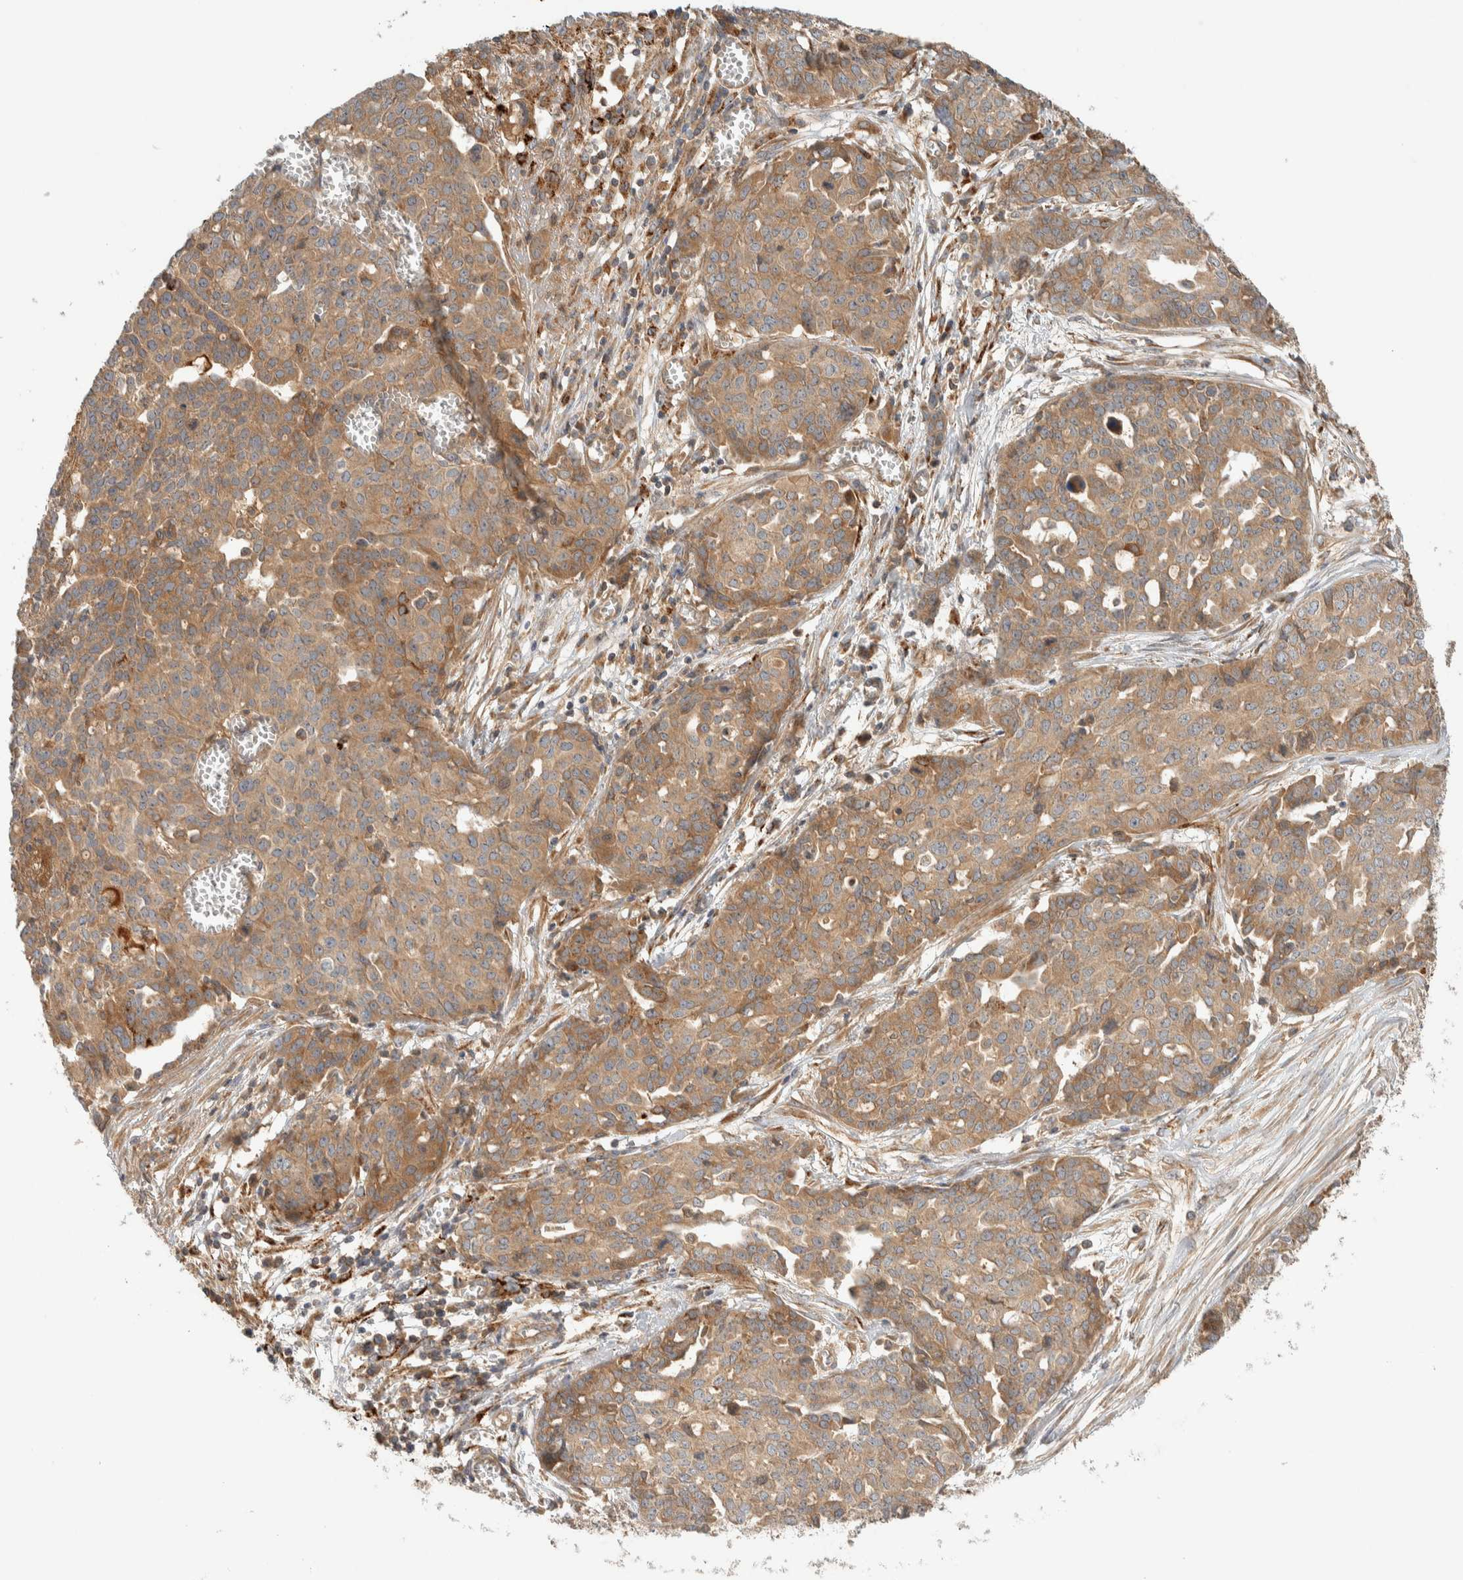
{"staining": {"intensity": "moderate", "quantity": ">75%", "location": "cytoplasmic/membranous"}, "tissue": "ovarian cancer", "cell_type": "Tumor cells", "image_type": "cancer", "snomed": [{"axis": "morphology", "description": "Cystadenocarcinoma, serous, NOS"}, {"axis": "topography", "description": "Soft tissue"}, {"axis": "topography", "description": "Ovary"}], "caption": "This image displays IHC staining of ovarian cancer, with medium moderate cytoplasmic/membranous expression in approximately >75% of tumor cells.", "gene": "FAM167A", "patient": {"sex": "female", "age": 57}}